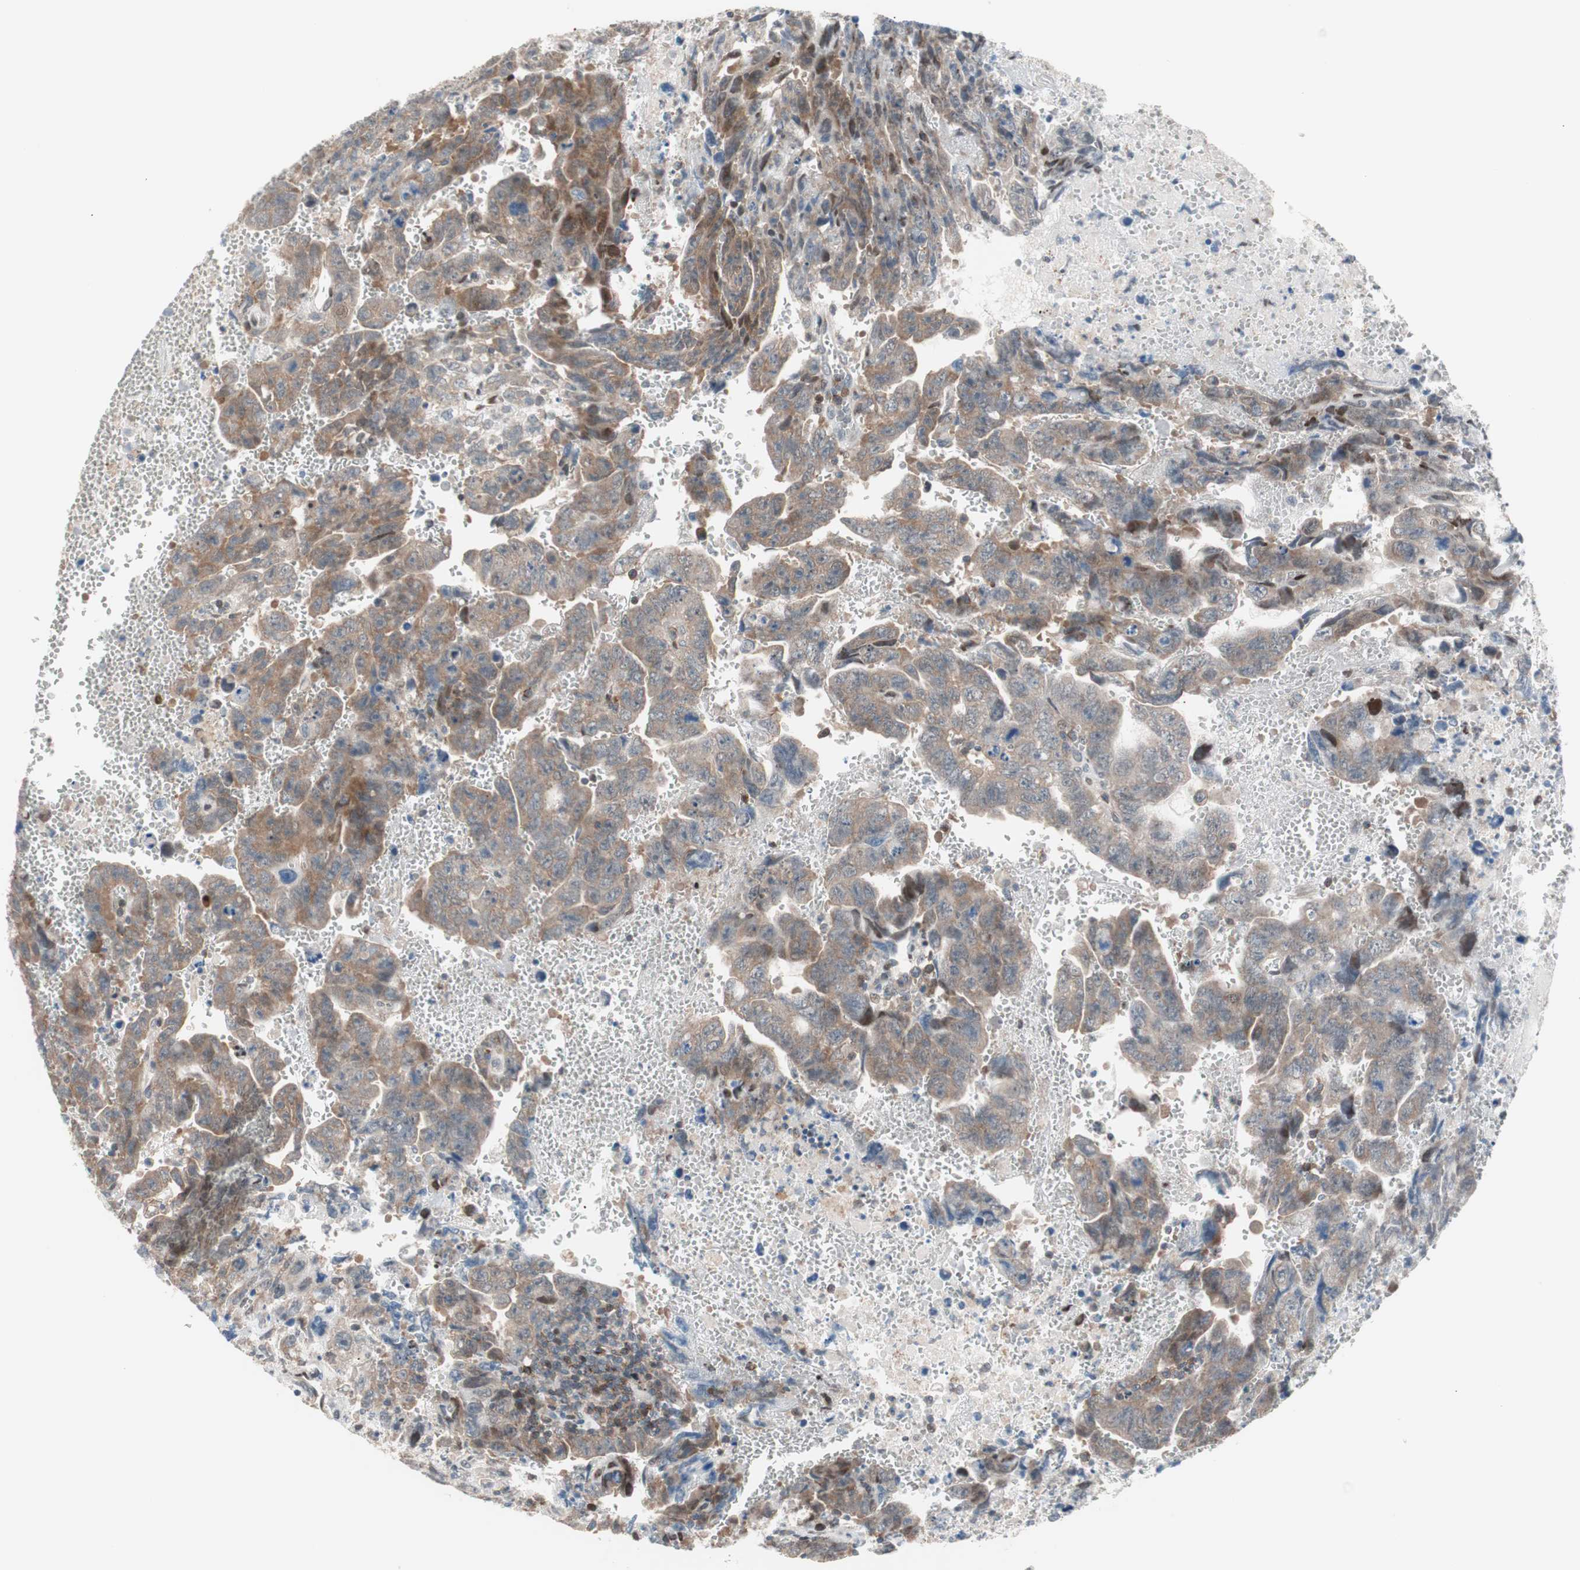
{"staining": {"intensity": "moderate", "quantity": "25%-75%", "location": "cytoplasmic/membranous"}, "tissue": "testis cancer", "cell_type": "Tumor cells", "image_type": "cancer", "snomed": [{"axis": "morphology", "description": "Carcinoma, Embryonal, NOS"}, {"axis": "topography", "description": "Testis"}], "caption": "The image reveals staining of testis cancer, revealing moderate cytoplasmic/membranous protein positivity (brown color) within tumor cells. Nuclei are stained in blue.", "gene": "POLH", "patient": {"sex": "male", "age": 28}}